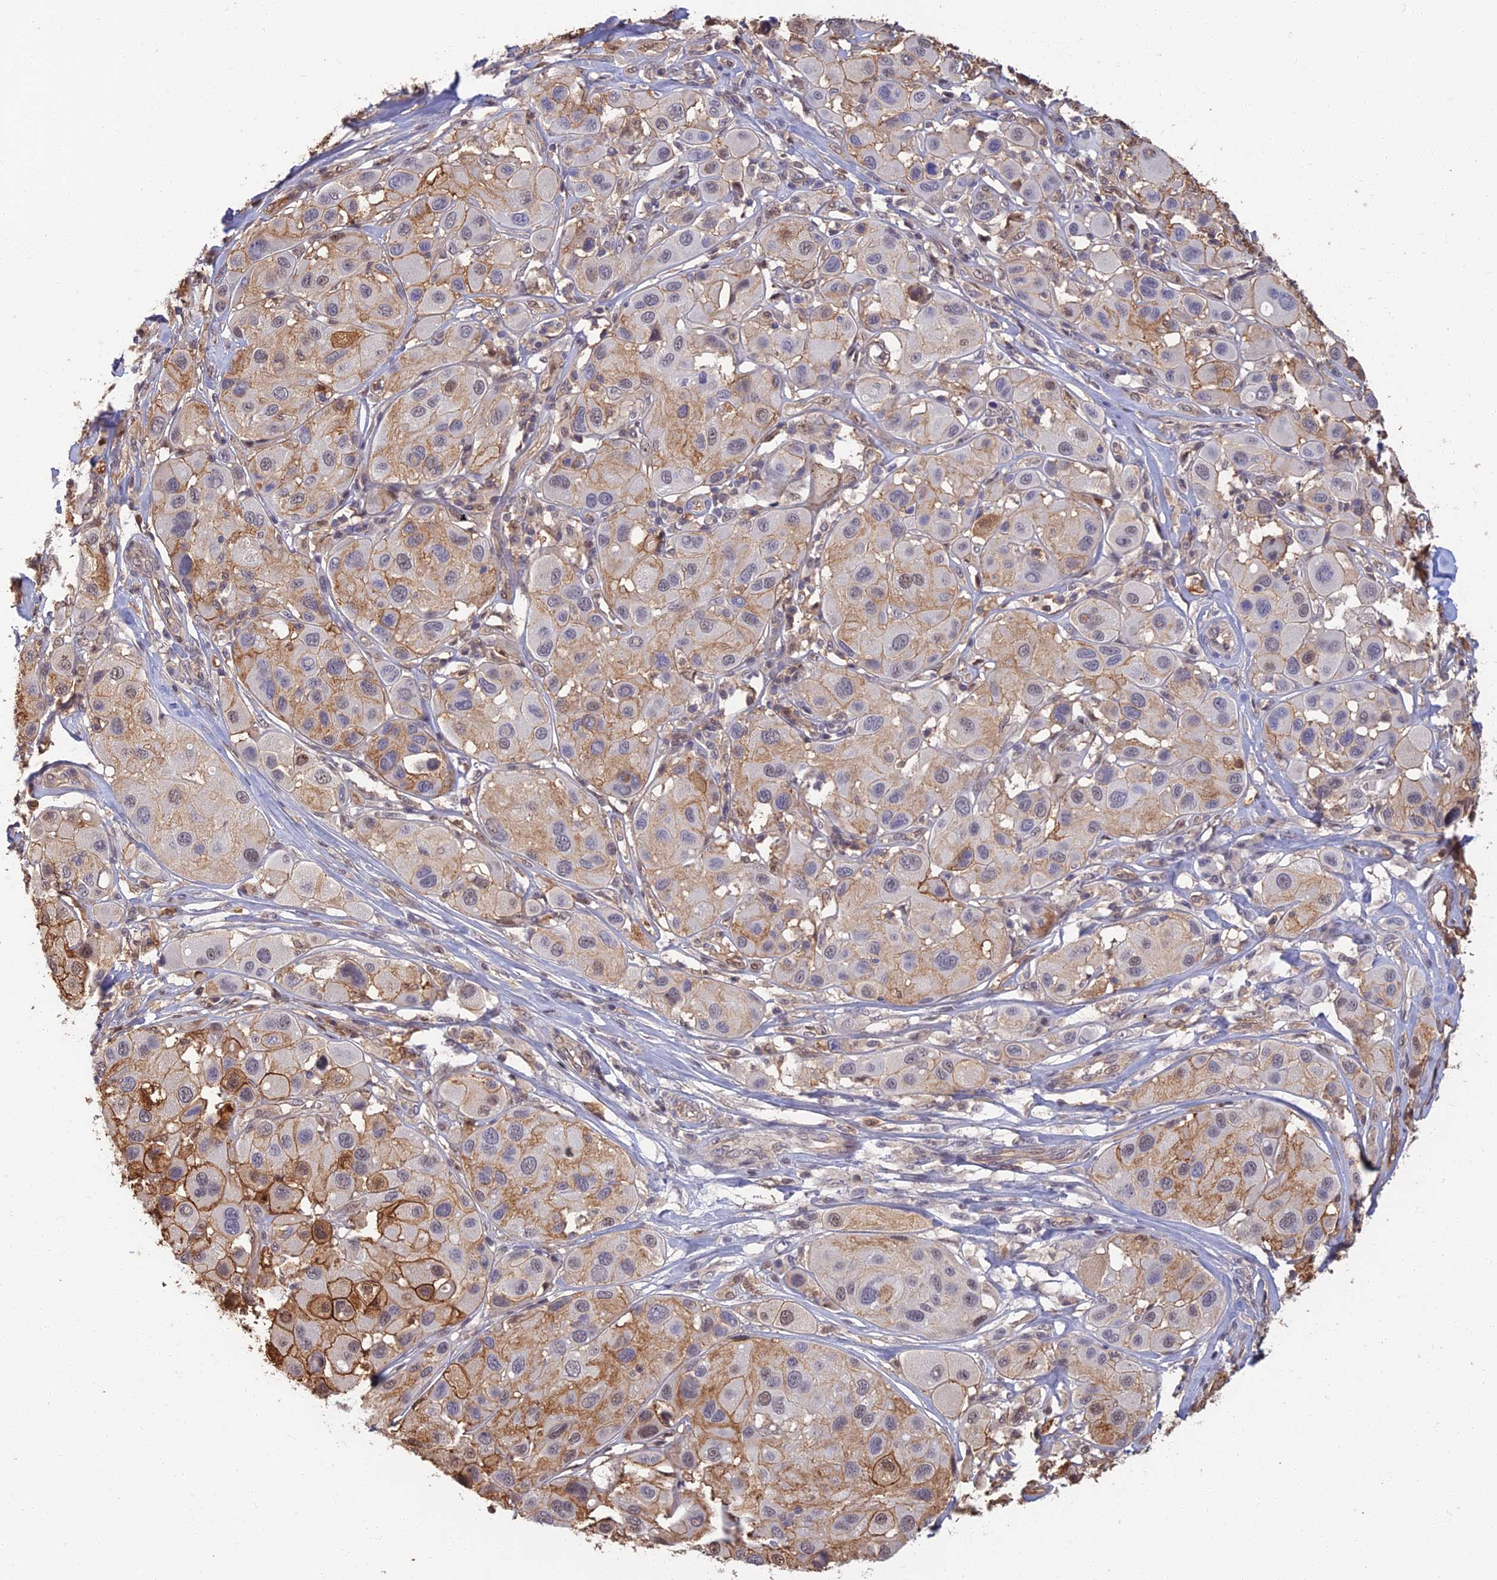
{"staining": {"intensity": "strong", "quantity": "<25%", "location": "cytoplasmic/membranous"}, "tissue": "melanoma", "cell_type": "Tumor cells", "image_type": "cancer", "snomed": [{"axis": "morphology", "description": "Malignant melanoma, Metastatic site"}, {"axis": "topography", "description": "Skin"}], "caption": "Melanoma stained with a protein marker reveals strong staining in tumor cells.", "gene": "LRRN3", "patient": {"sex": "male", "age": 41}}